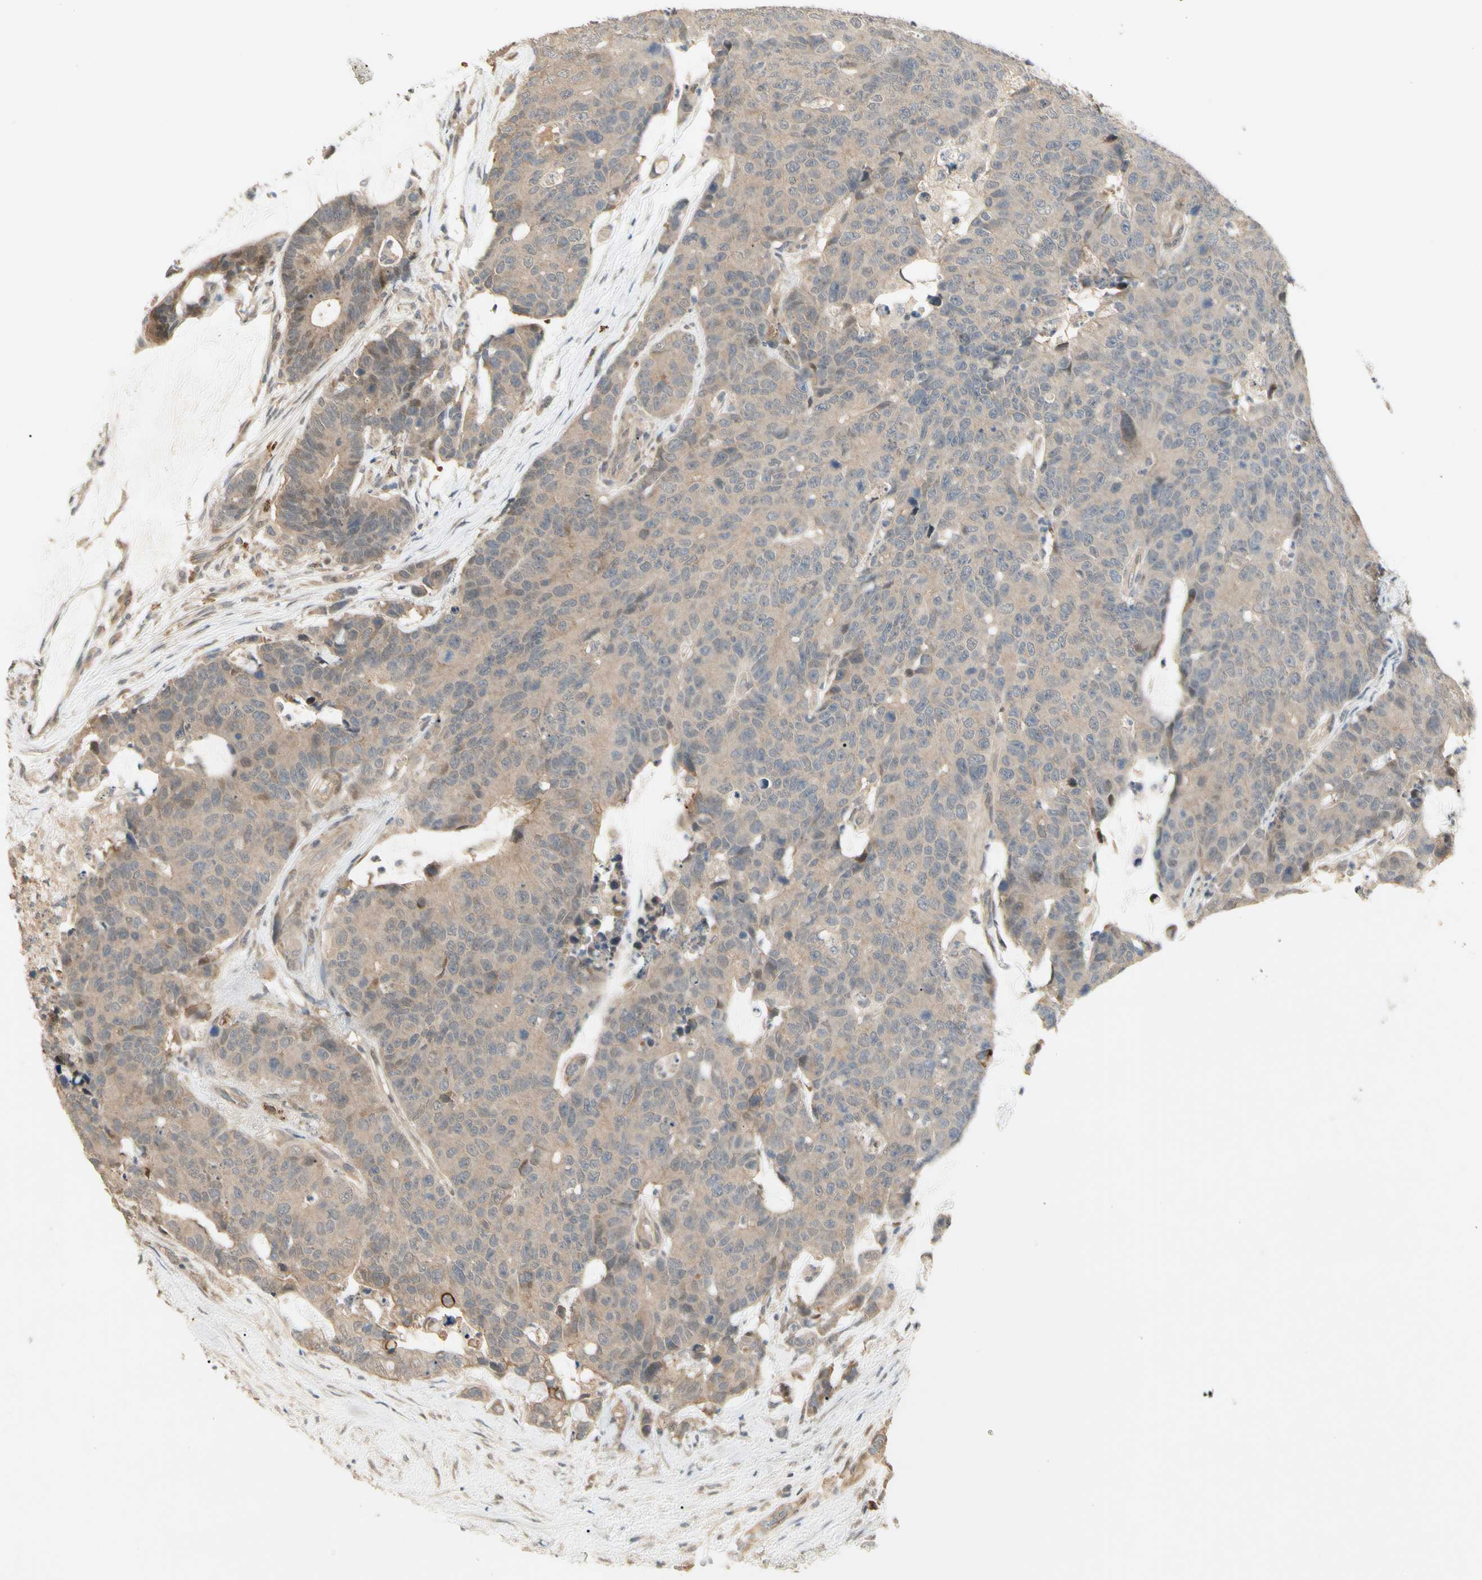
{"staining": {"intensity": "weak", "quantity": ">75%", "location": "cytoplasmic/membranous"}, "tissue": "colorectal cancer", "cell_type": "Tumor cells", "image_type": "cancer", "snomed": [{"axis": "morphology", "description": "Adenocarcinoma, NOS"}, {"axis": "topography", "description": "Colon"}], "caption": "A brown stain highlights weak cytoplasmic/membranous positivity of a protein in colorectal cancer tumor cells.", "gene": "ATG4C", "patient": {"sex": "female", "age": 86}}